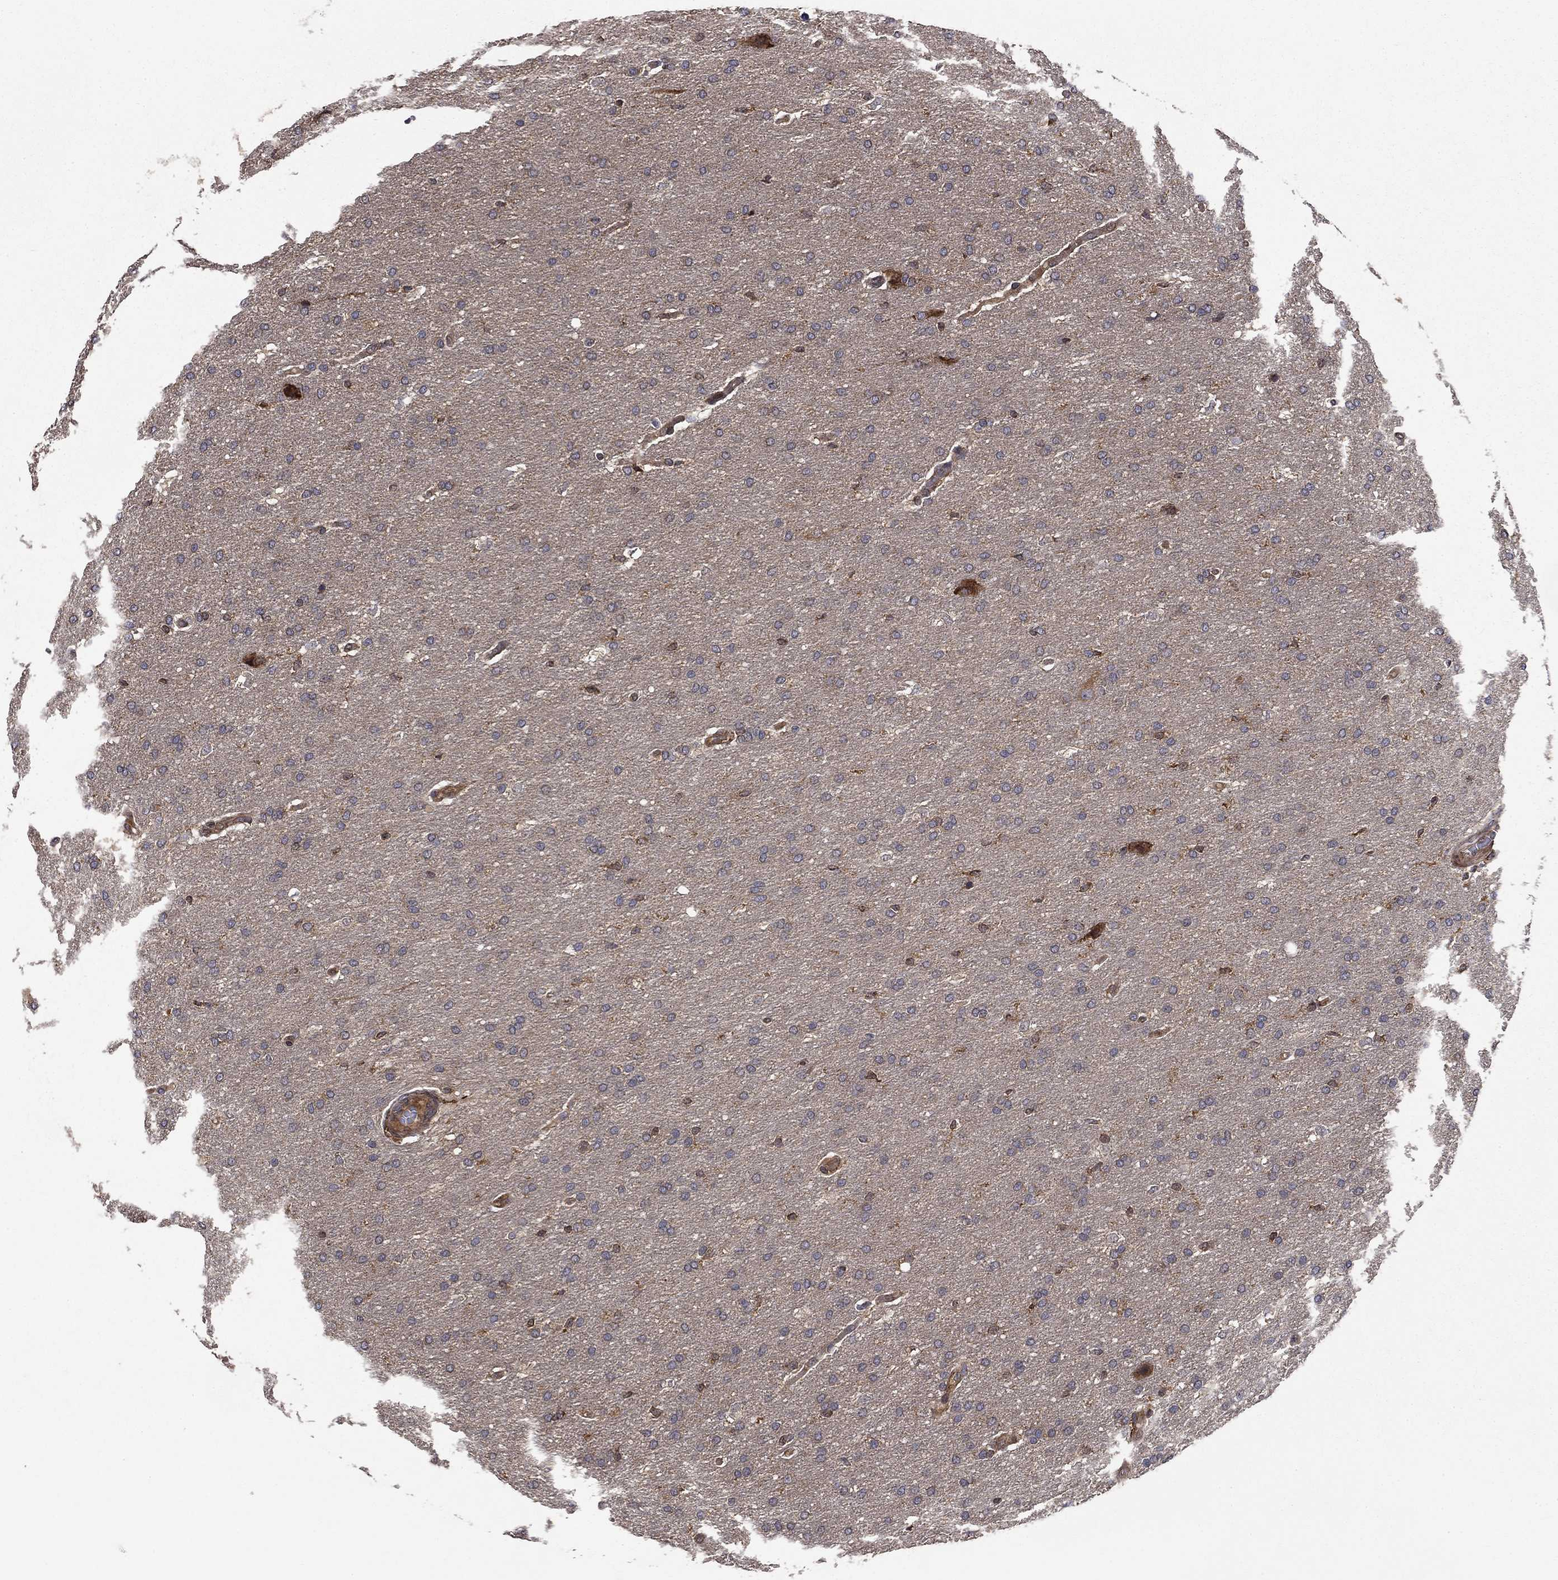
{"staining": {"intensity": "moderate", "quantity": "<25%", "location": "nuclear"}, "tissue": "glioma", "cell_type": "Tumor cells", "image_type": "cancer", "snomed": [{"axis": "morphology", "description": "Glioma, malignant, Low grade"}, {"axis": "topography", "description": "Brain"}], "caption": "A high-resolution photomicrograph shows immunohistochemistry staining of malignant glioma (low-grade), which shows moderate nuclear staining in approximately <25% of tumor cells. (brown staining indicates protein expression, while blue staining denotes nuclei).", "gene": "BABAM2", "patient": {"sex": "female", "age": 37}}